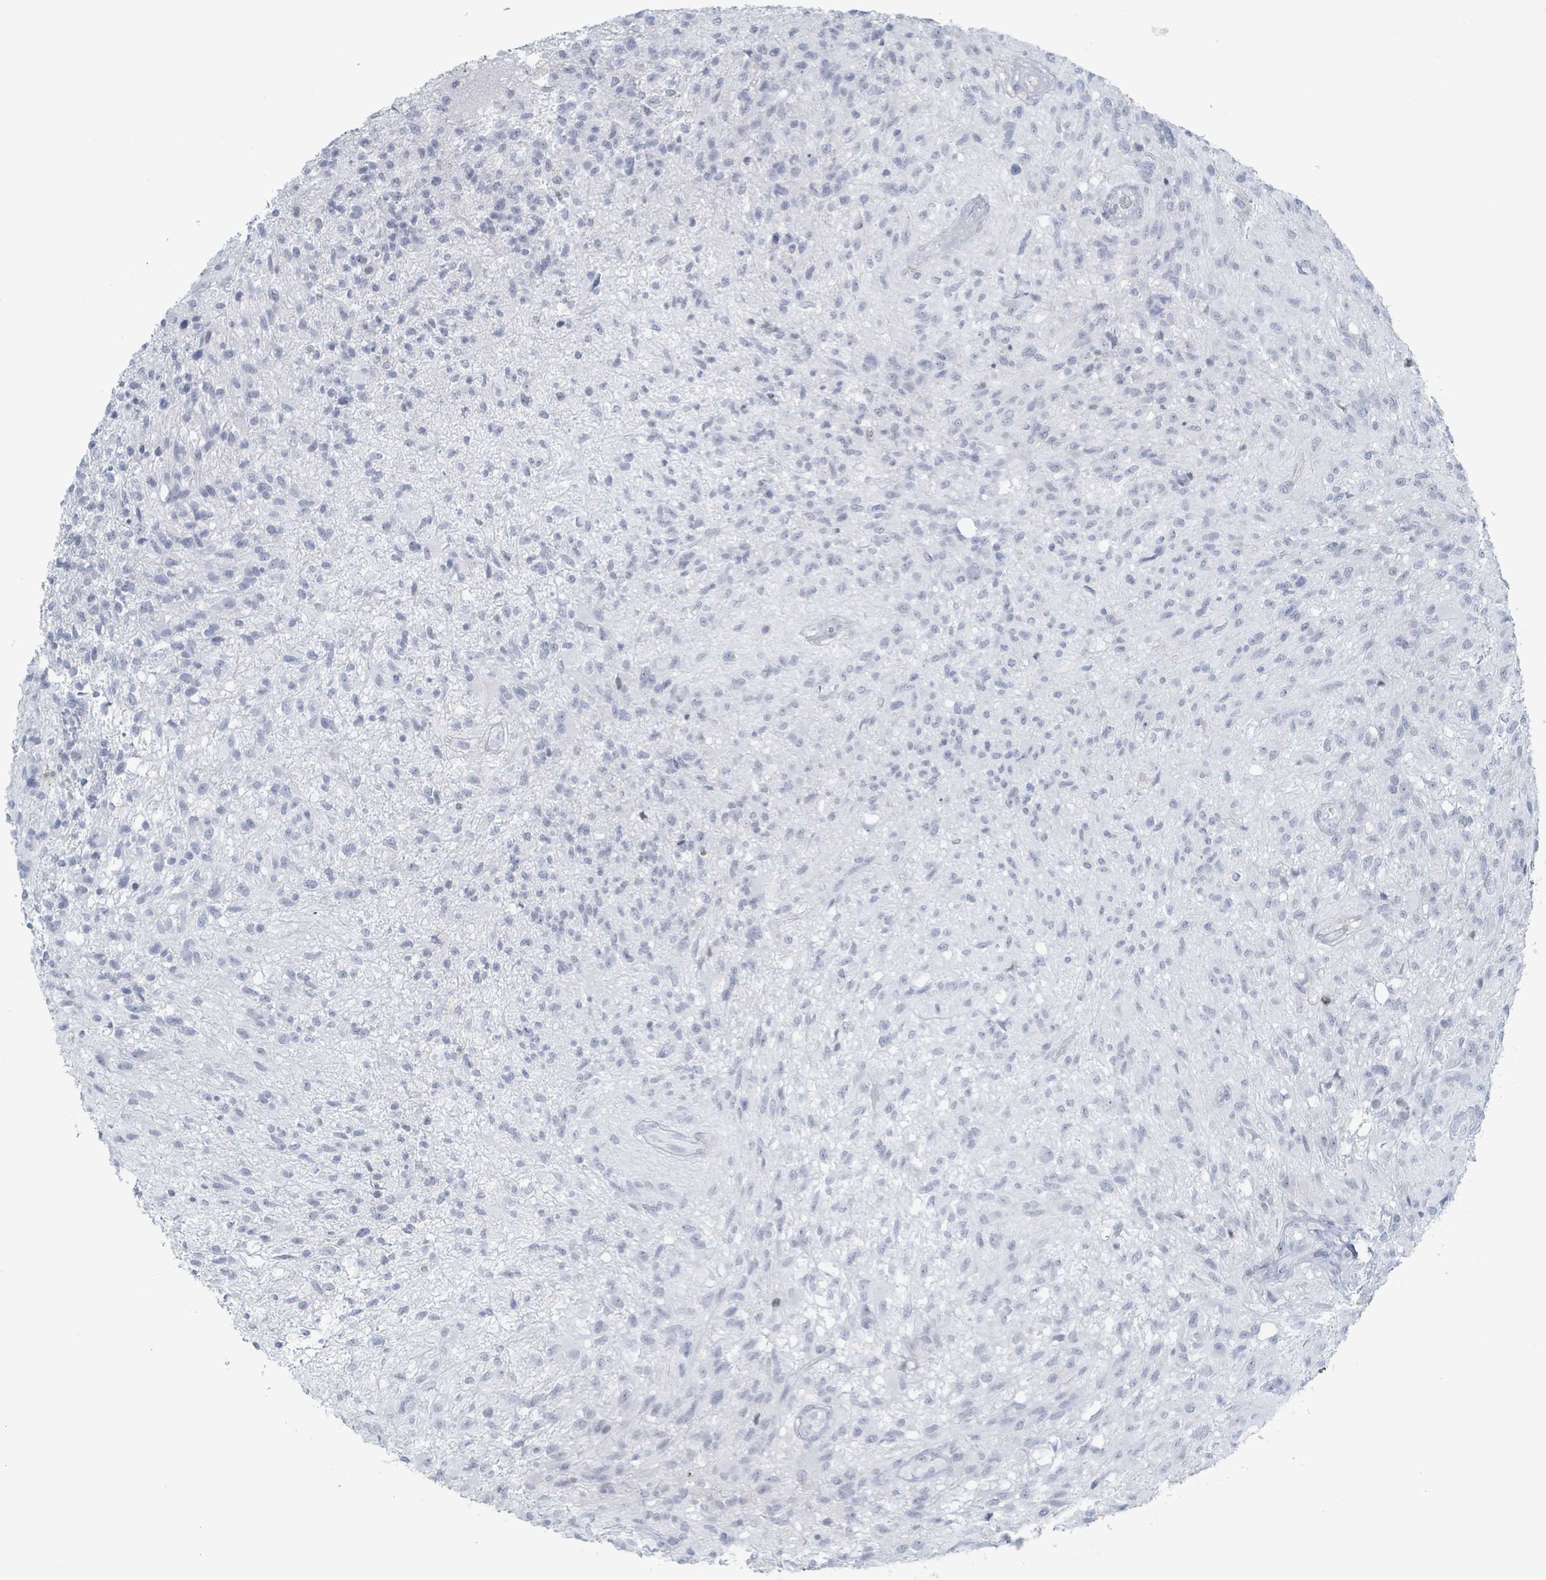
{"staining": {"intensity": "negative", "quantity": "none", "location": "none"}, "tissue": "glioma", "cell_type": "Tumor cells", "image_type": "cancer", "snomed": [{"axis": "morphology", "description": "Glioma, malignant, High grade"}, {"axis": "topography", "description": "Brain"}], "caption": "Tumor cells show no significant protein expression in glioma.", "gene": "GPR15LG", "patient": {"sex": "male", "age": 56}}